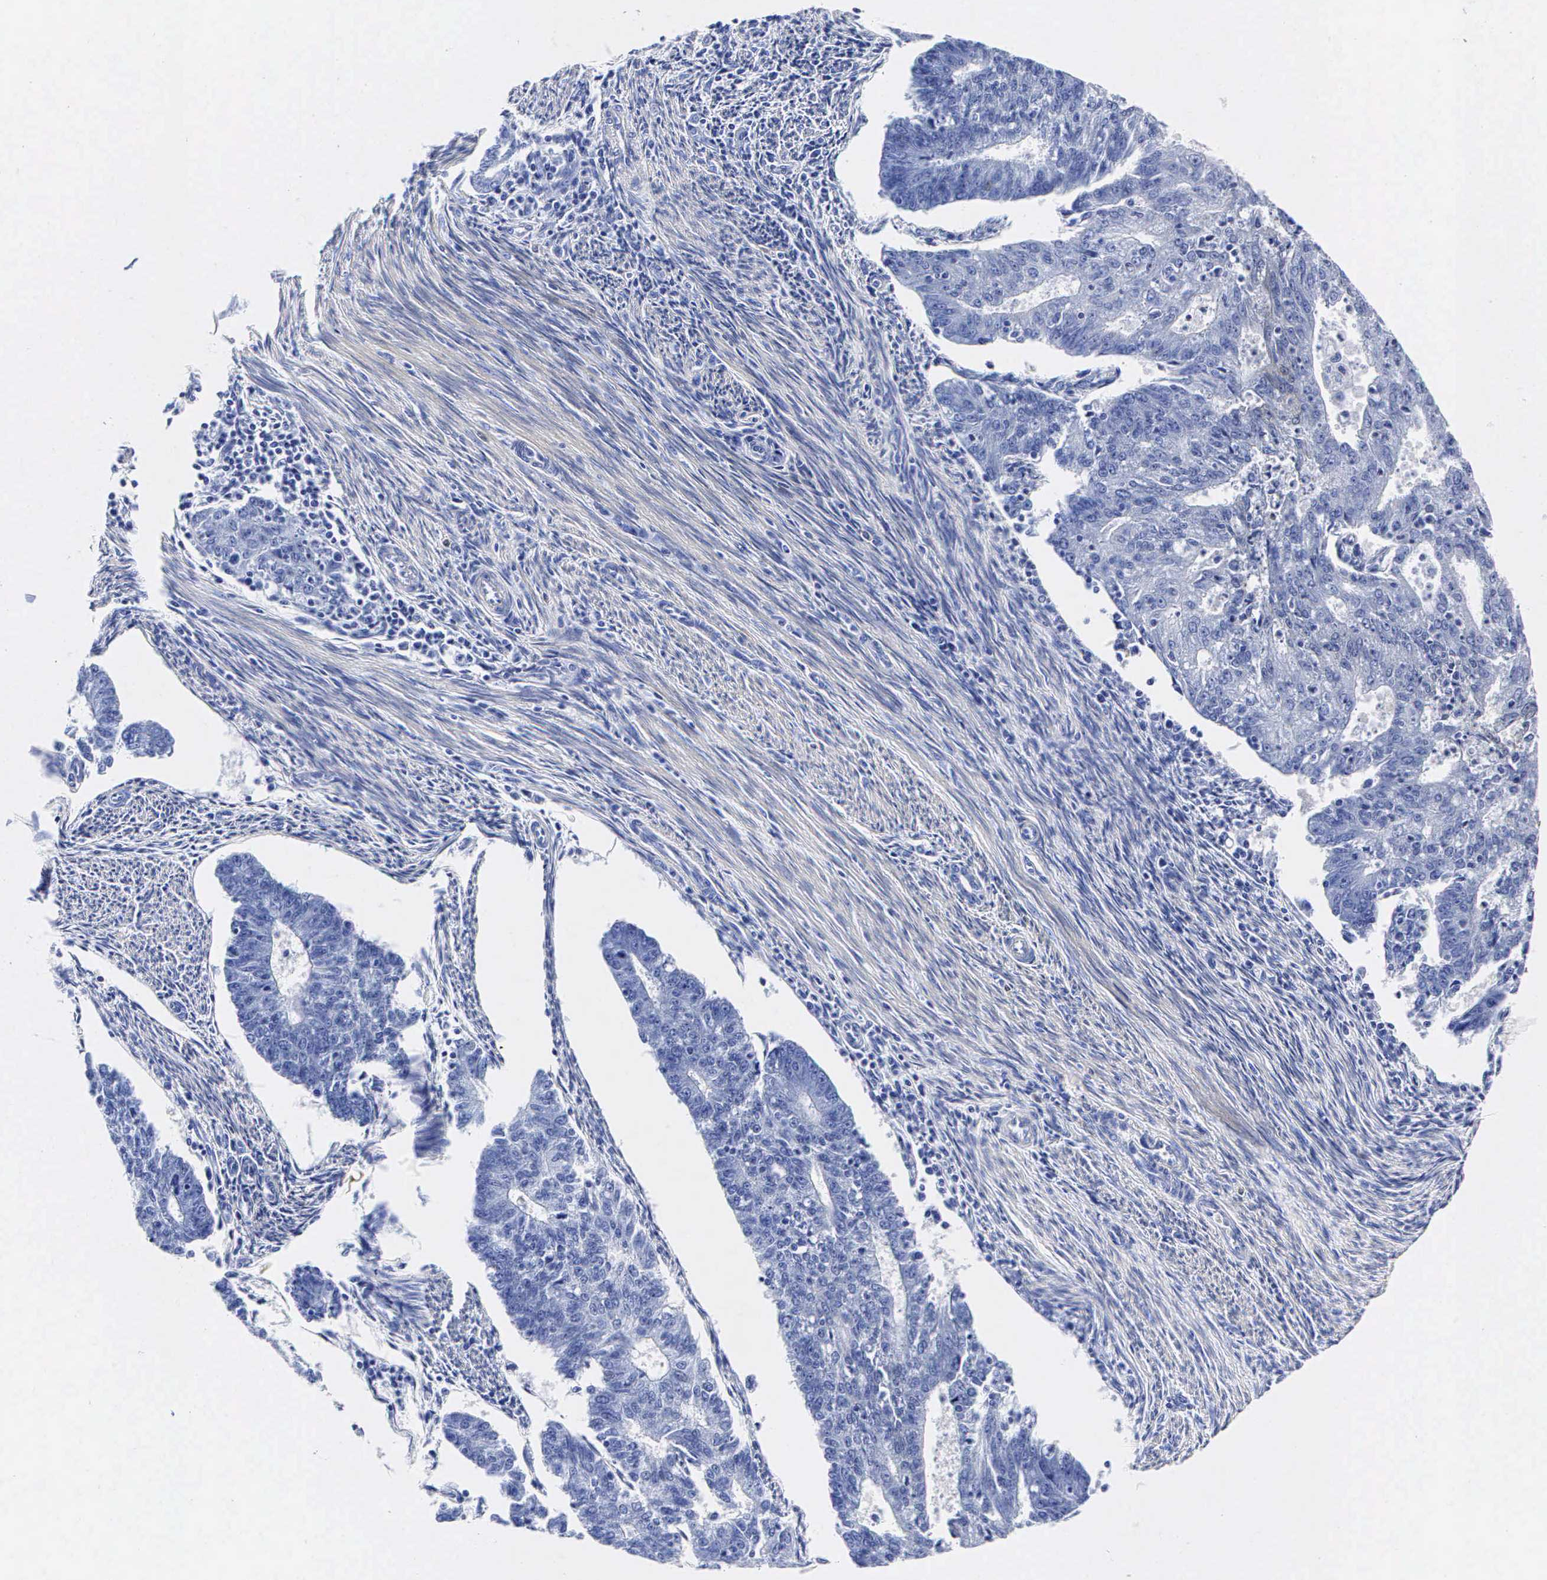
{"staining": {"intensity": "negative", "quantity": "none", "location": "none"}, "tissue": "endometrial cancer", "cell_type": "Tumor cells", "image_type": "cancer", "snomed": [{"axis": "morphology", "description": "Adenocarcinoma, NOS"}, {"axis": "topography", "description": "Endometrium"}], "caption": "Immunohistochemistry (IHC) of endometrial adenocarcinoma shows no expression in tumor cells.", "gene": "ENO2", "patient": {"sex": "female", "age": 56}}